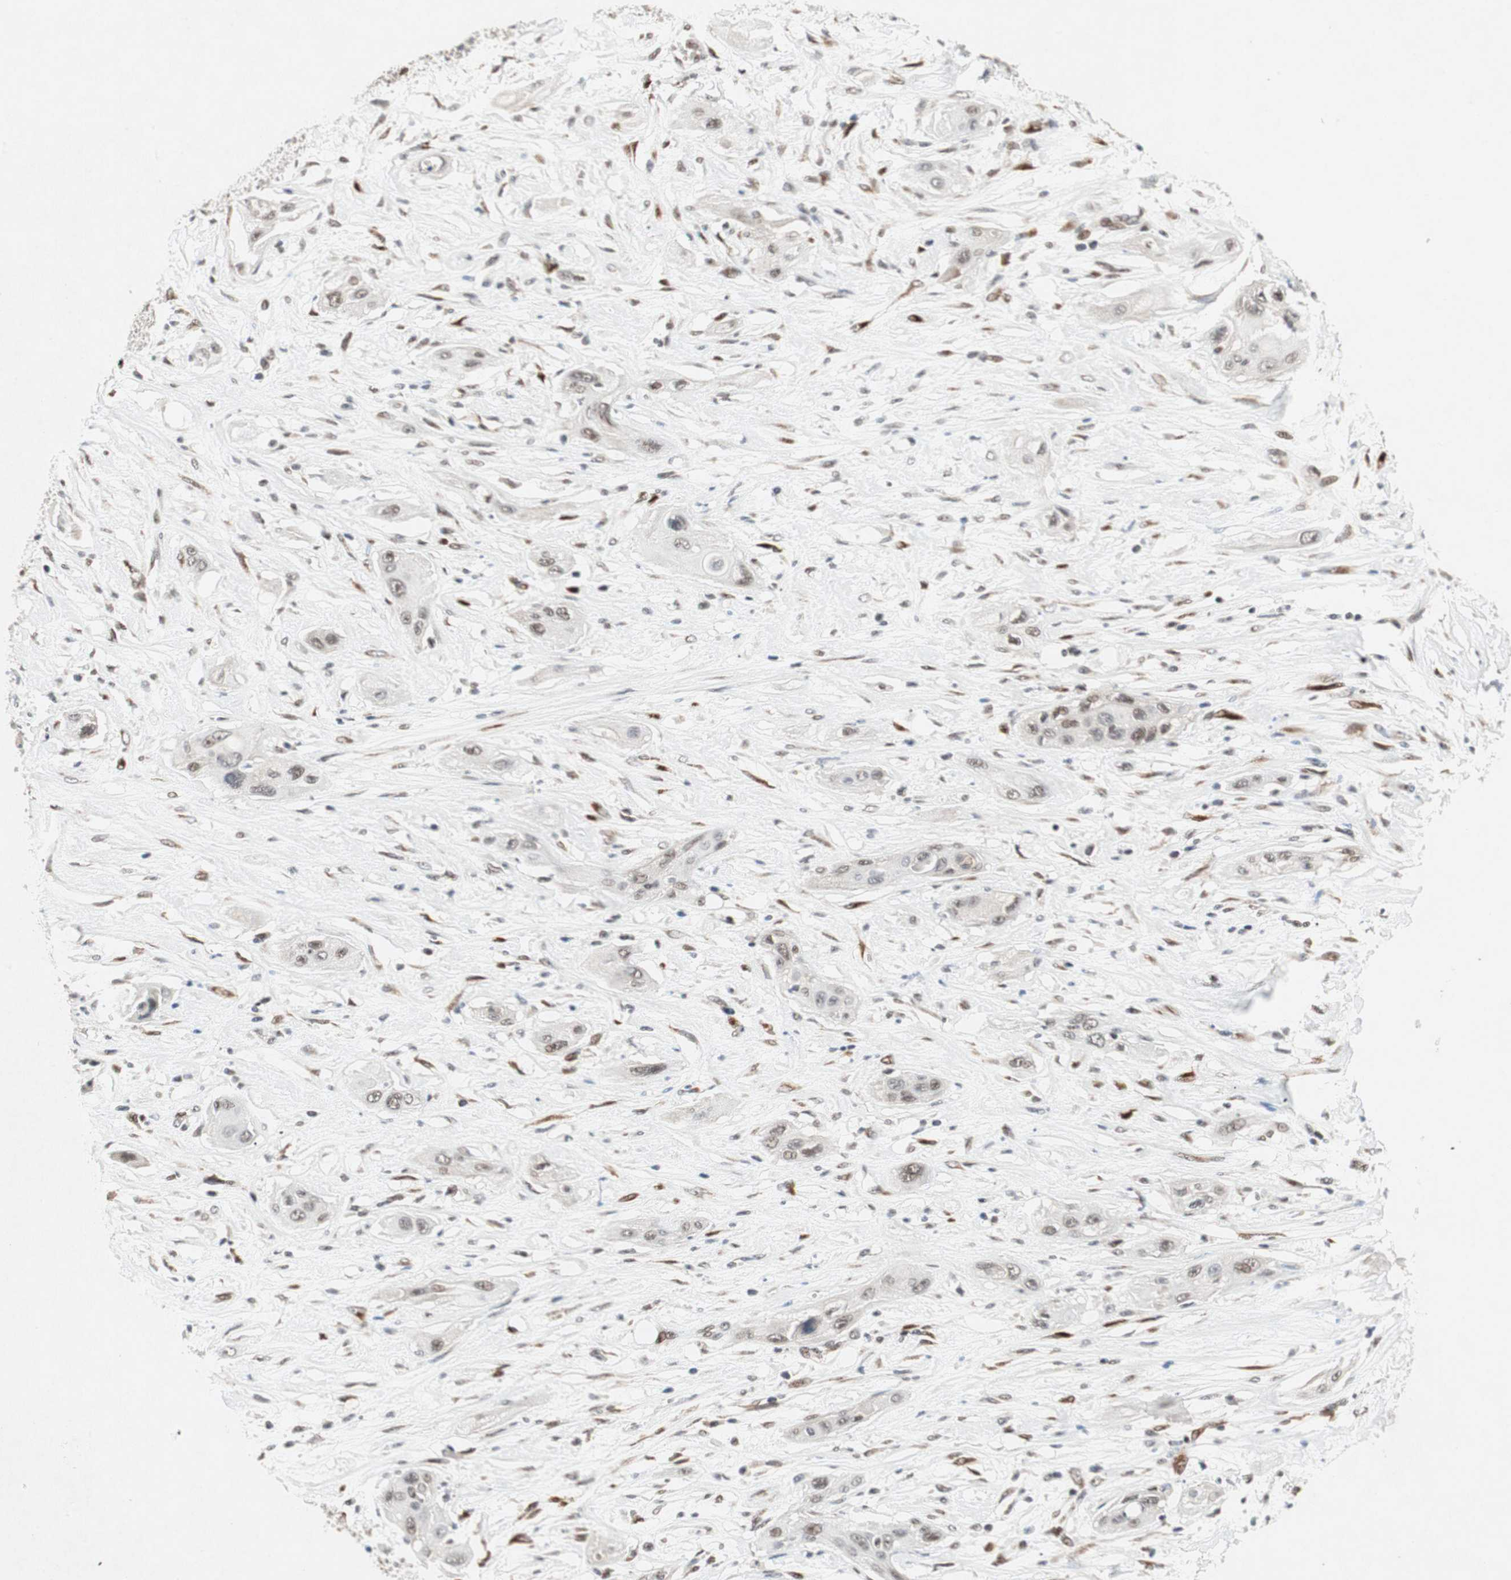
{"staining": {"intensity": "weak", "quantity": ">75%", "location": "nuclear"}, "tissue": "lung cancer", "cell_type": "Tumor cells", "image_type": "cancer", "snomed": [{"axis": "morphology", "description": "Squamous cell carcinoma, NOS"}, {"axis": "topography", "description": "Lung"}], "caption": "Lung squamous cell carcinoma was stained to show a protein in brown. There is low levels of weak nuclear staining in approximately >75% of tumor cells. The protein is shown in brown color, while the nuclei are stained blue.", "gene": "TCF12", "patient": {"sex": "female", "age": 47}}